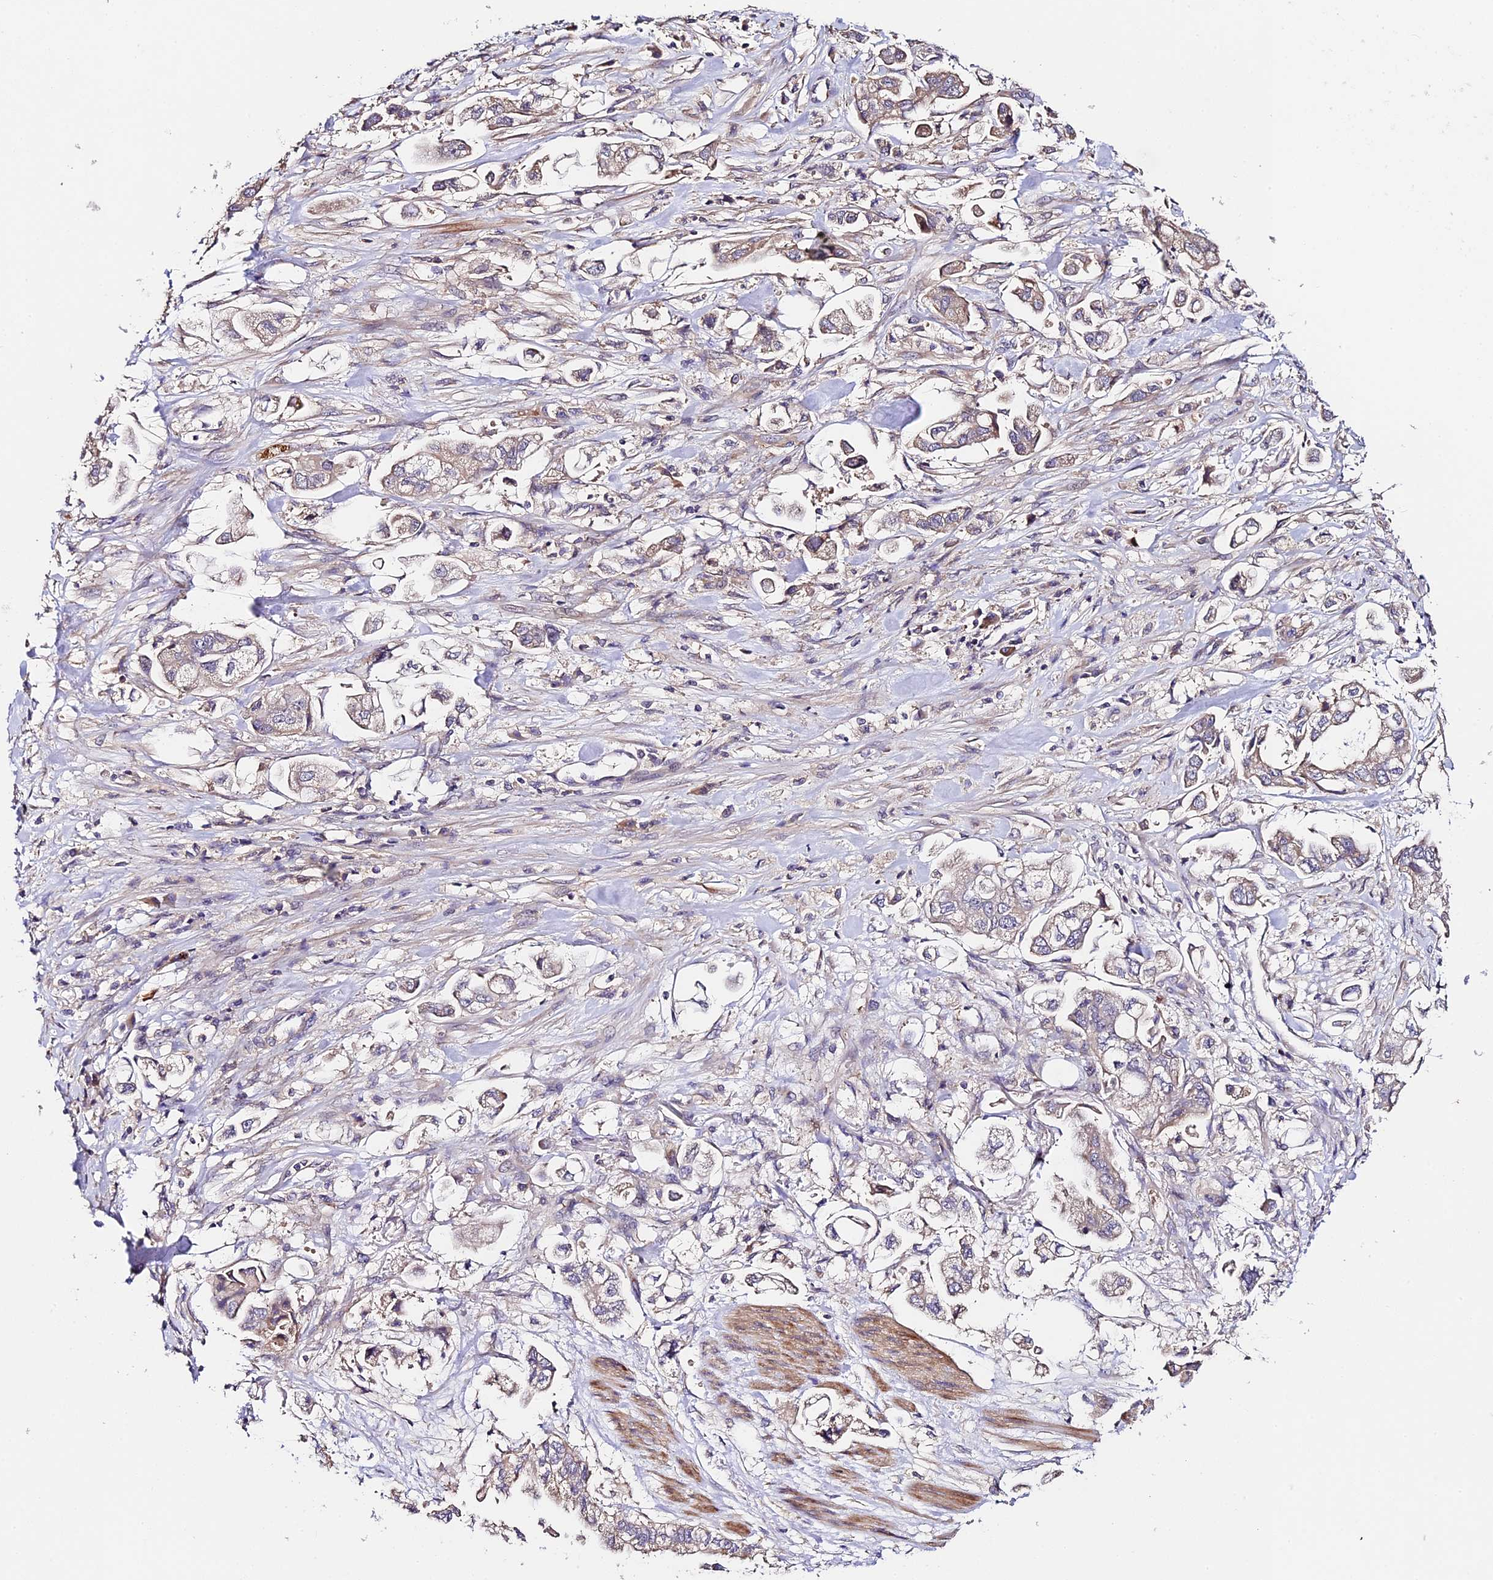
{"staining": {"intensity": "moderate", "quantity": "25%-75%", "location": "cytoplasmic/membranous"}, "tissue": "stomach cancer", "cell_type": "Tumor cells", "image_type": "cancer", "snomed": [{"axis": "morphology", "description": "Adenocarcinoma, NOS"}, {"axis": "topography", "description": "Stomach"}], "caption": "Stomach adenocarcinoma stained with a protein marker shows moderate staining in tumor cells.", "gene": "C3orf20", "patient": {"sex": "male", "age": 62}}